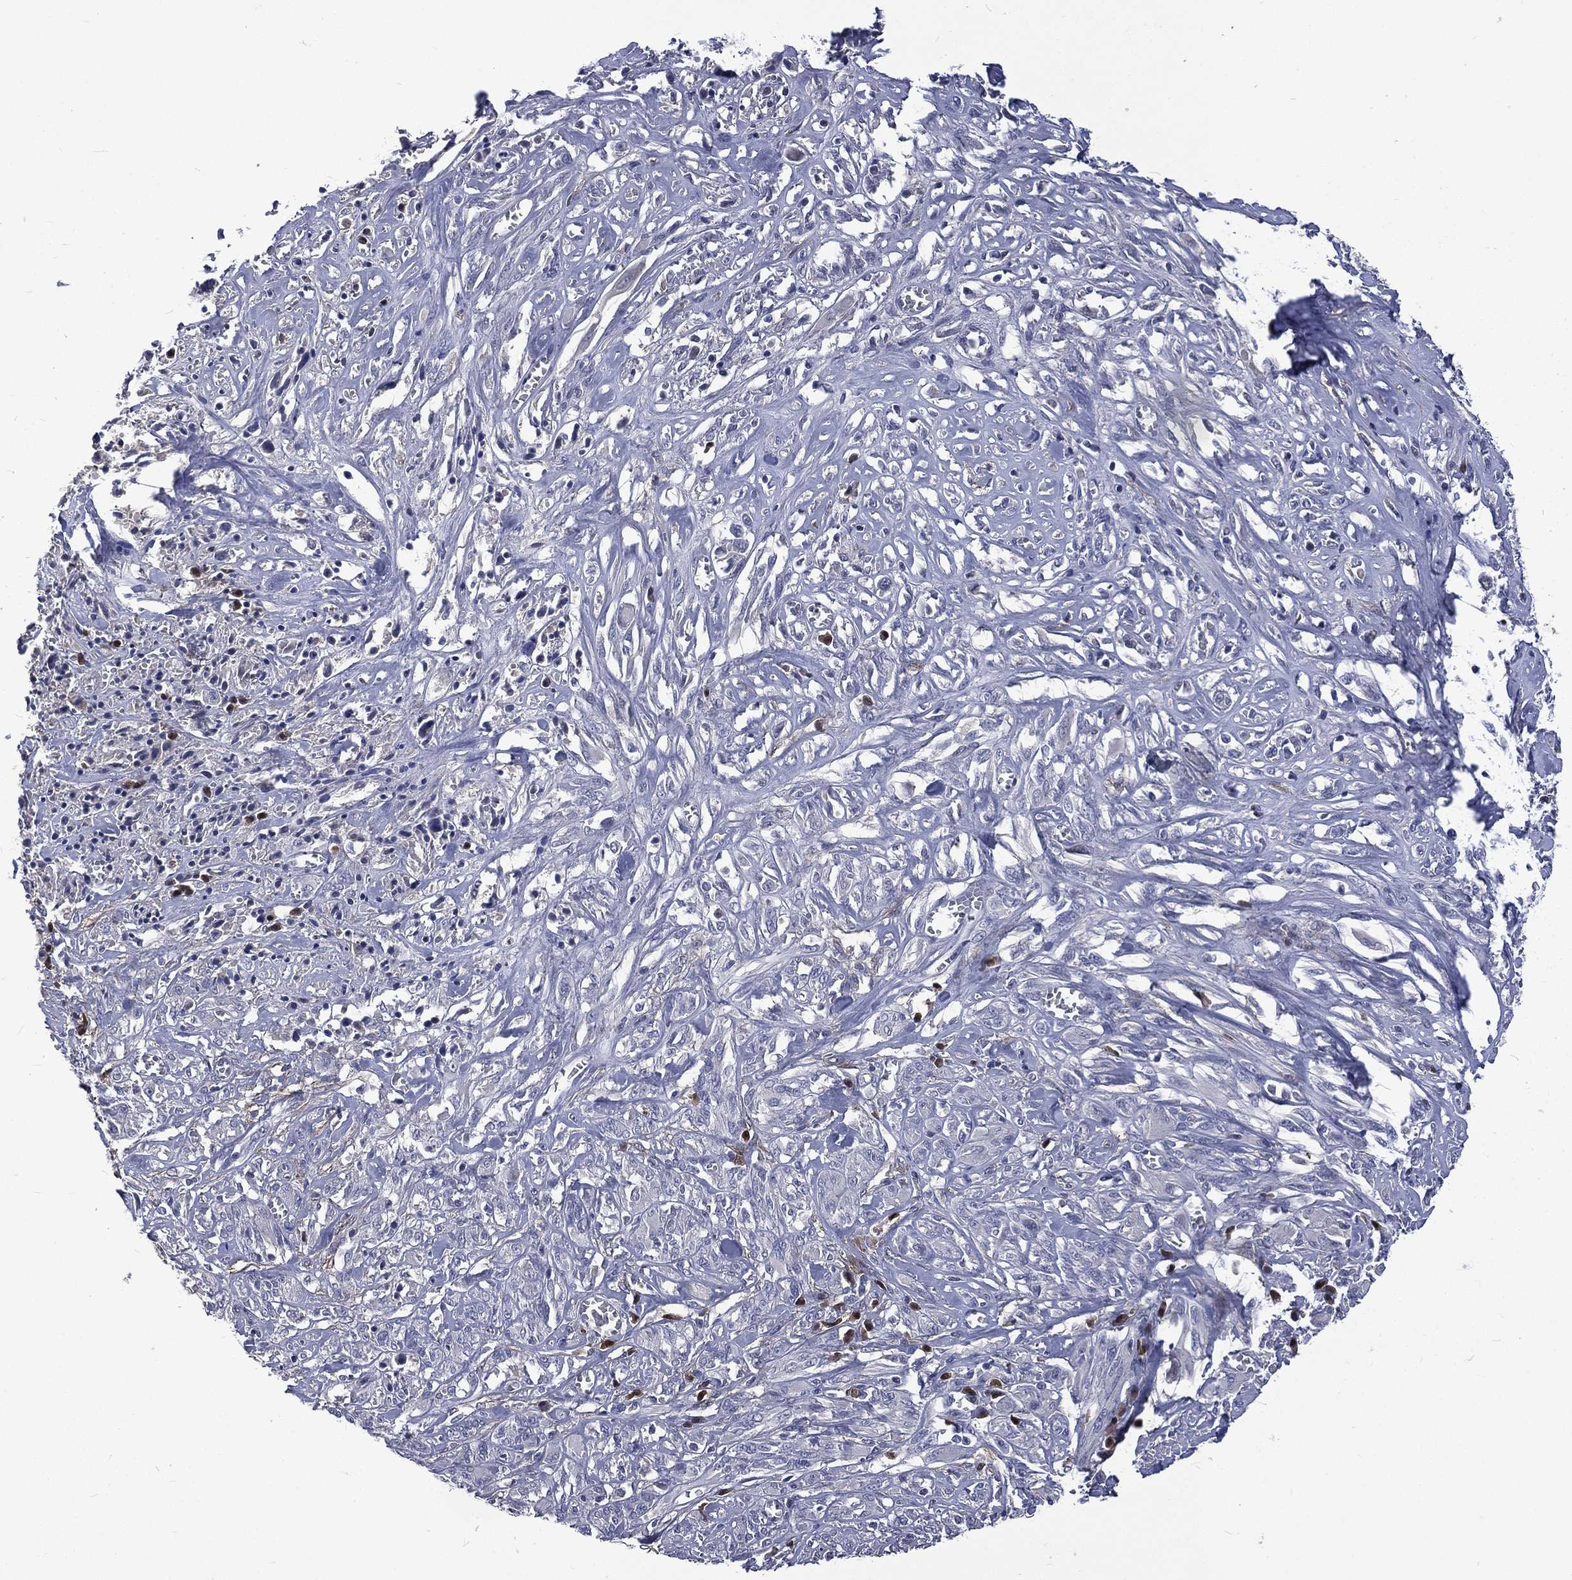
{"staining": {"intensity": "negative", "quantity": "none", "location": "none"}, "tissue": "melanoma", "cell_type": "Tumor cells", "image_type": "cancer", "snomed": [{"axis": "morphology", "description": "Malignant melanoma, NOS"}, {"axis": "topography", "description": "Skin"}], "caption": "Tumor cells are negative for brown protein staining in malignant melanoma.", "gene": "CA12", "patient": {"sex": "female", "age": 91}}